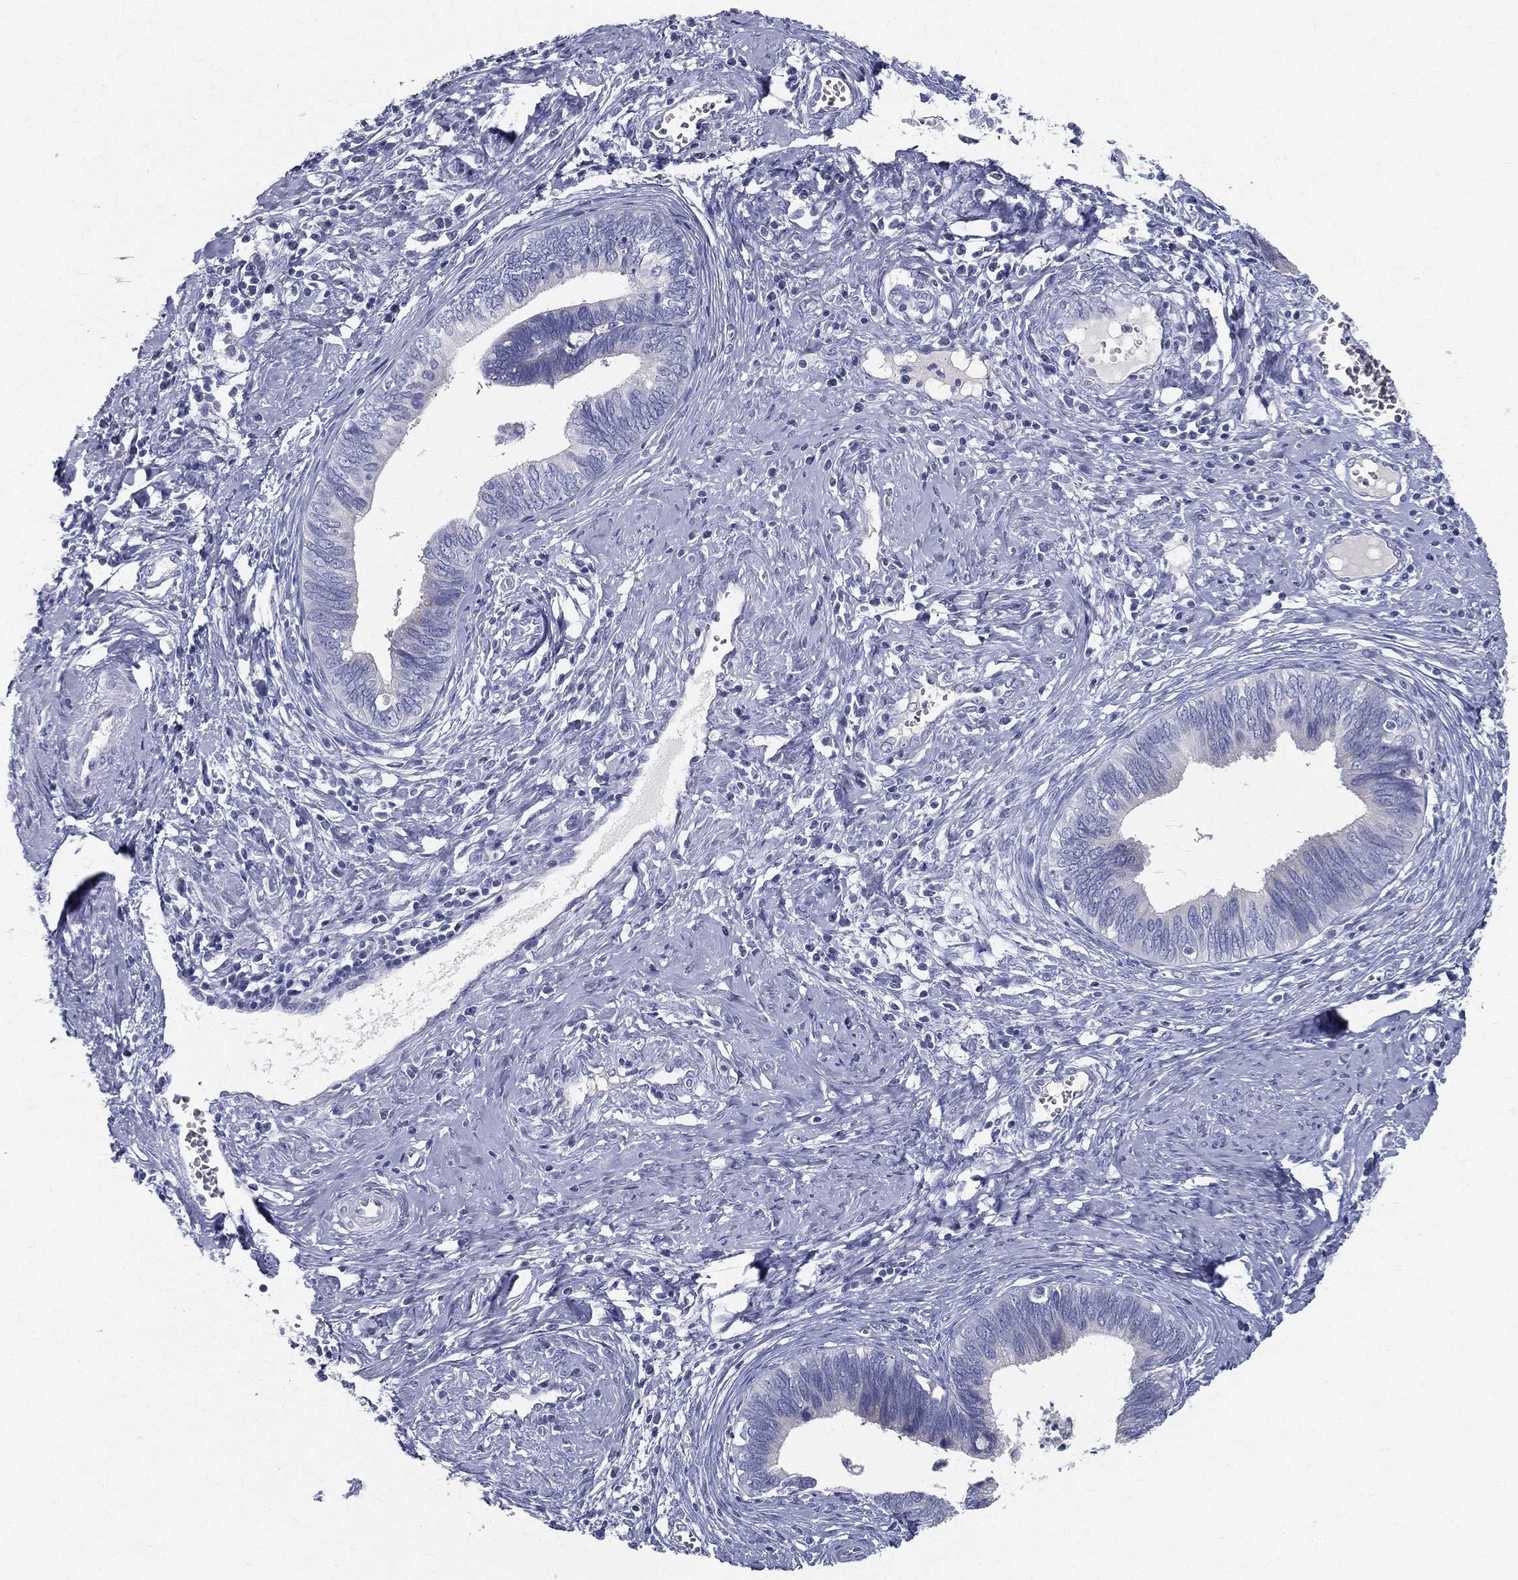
{"staining": {"intensity": "negative", "quantity": "none", "location": "none"}, "tissue": "cervical cancer", "cell_type": "Tumor cells", "image_type": "cancer", "snomed": [{"axis": "morphology", "description": "Adenocarcinoma, NOS"}, {"axis": "topography", "description": "Cervix"}], "caption": "Immunohistochemistry micrograph of cervical adenocarcinoma stained for a protein (brown), which displays no expression in tumor cells.", "gene": "STS", "patient": {"sex": "female", "age": 42}}